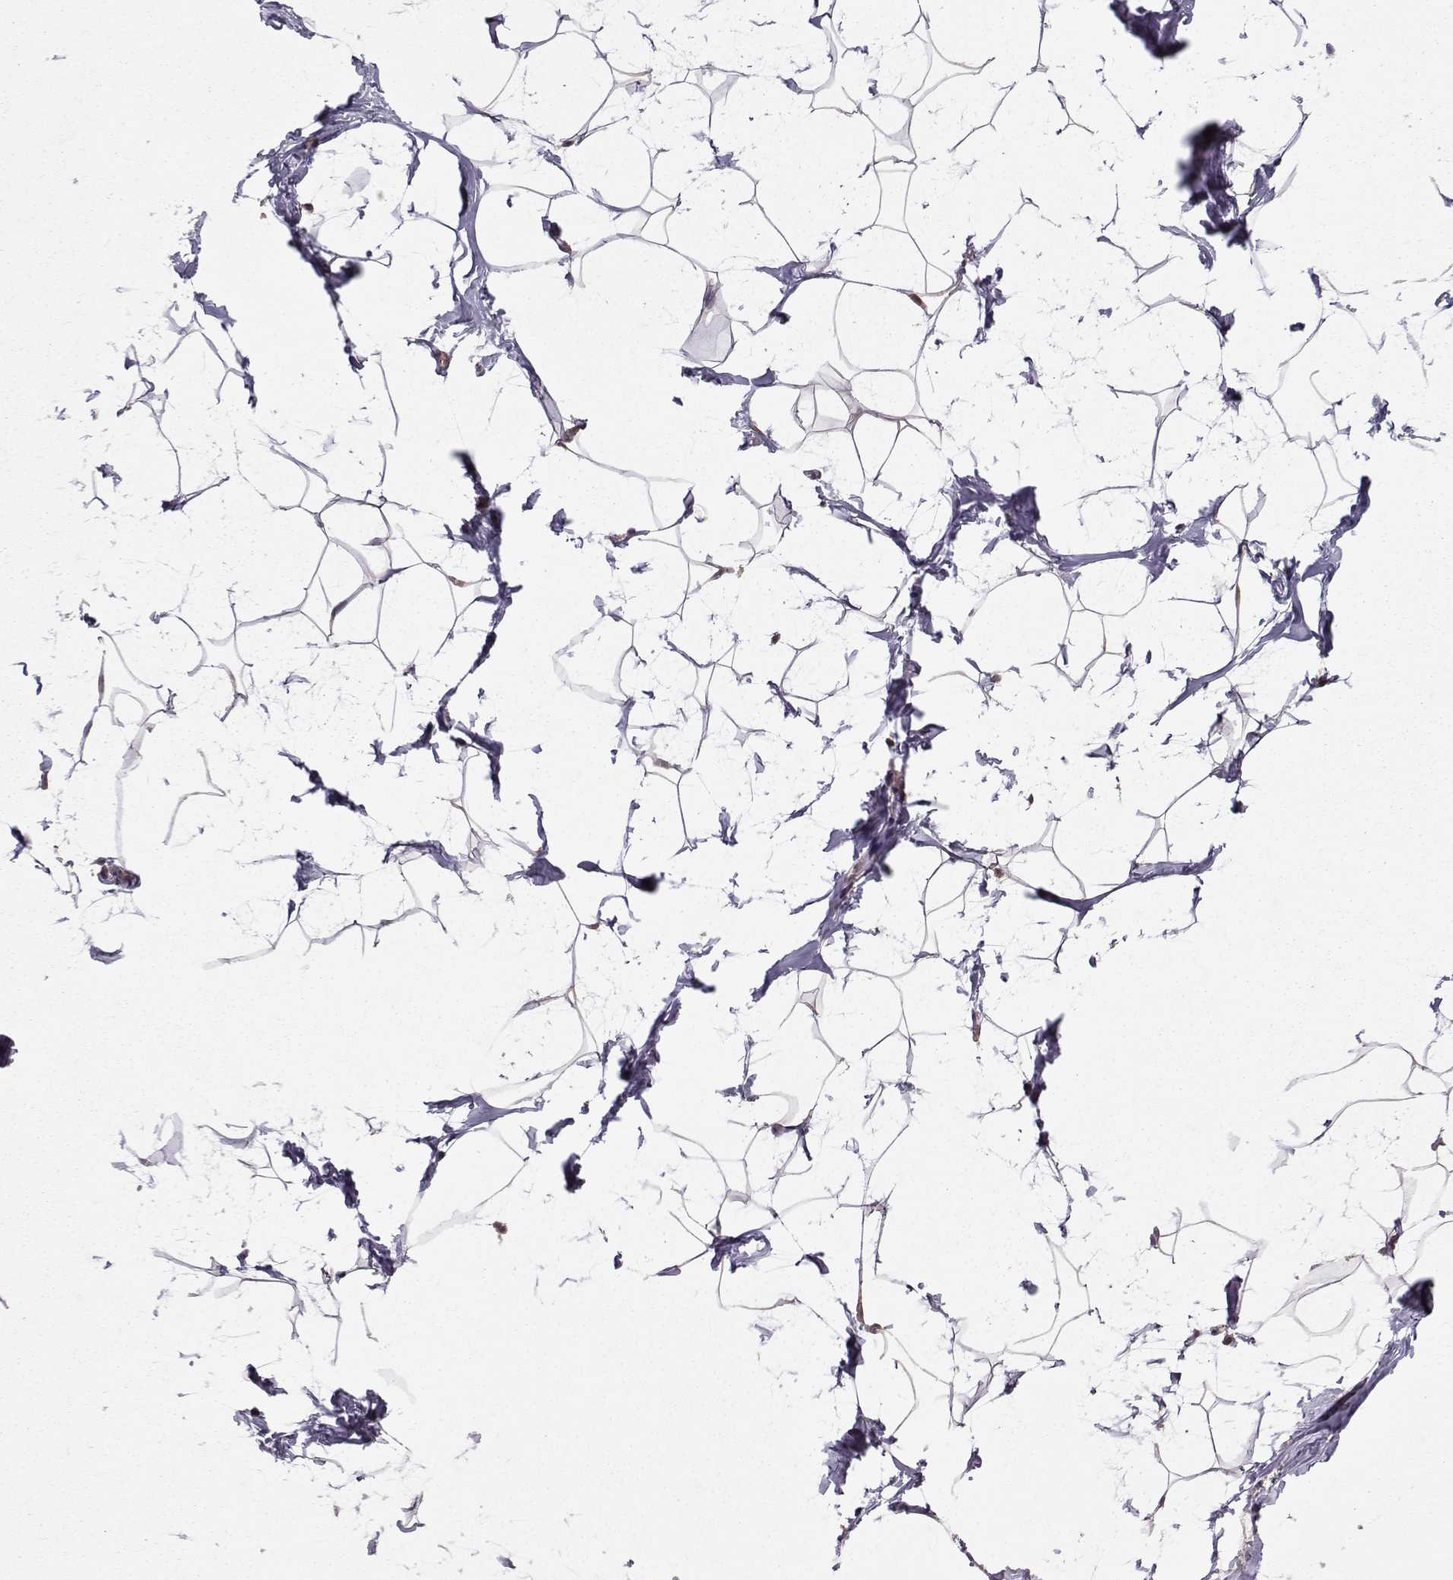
{"staining": {"intensity": "negative", "quantity": "none", "location": "none"}, "tissue": "breast", "cell_type": "Adipocytes", "image_type": "normal", "snomed": [{"axis": "morphology", "description": "Normal tissue, NOS"}, {"axis": "topography", "description": "Breast"}], "caption": "DAB (3,3'-diaminobenzidine) immunohistochemical staining of benign human breast demonstrates no significant expression in adipocytes.", "gene": "PPP2R2A", "patient": {"sex": "female", "age": 32}}